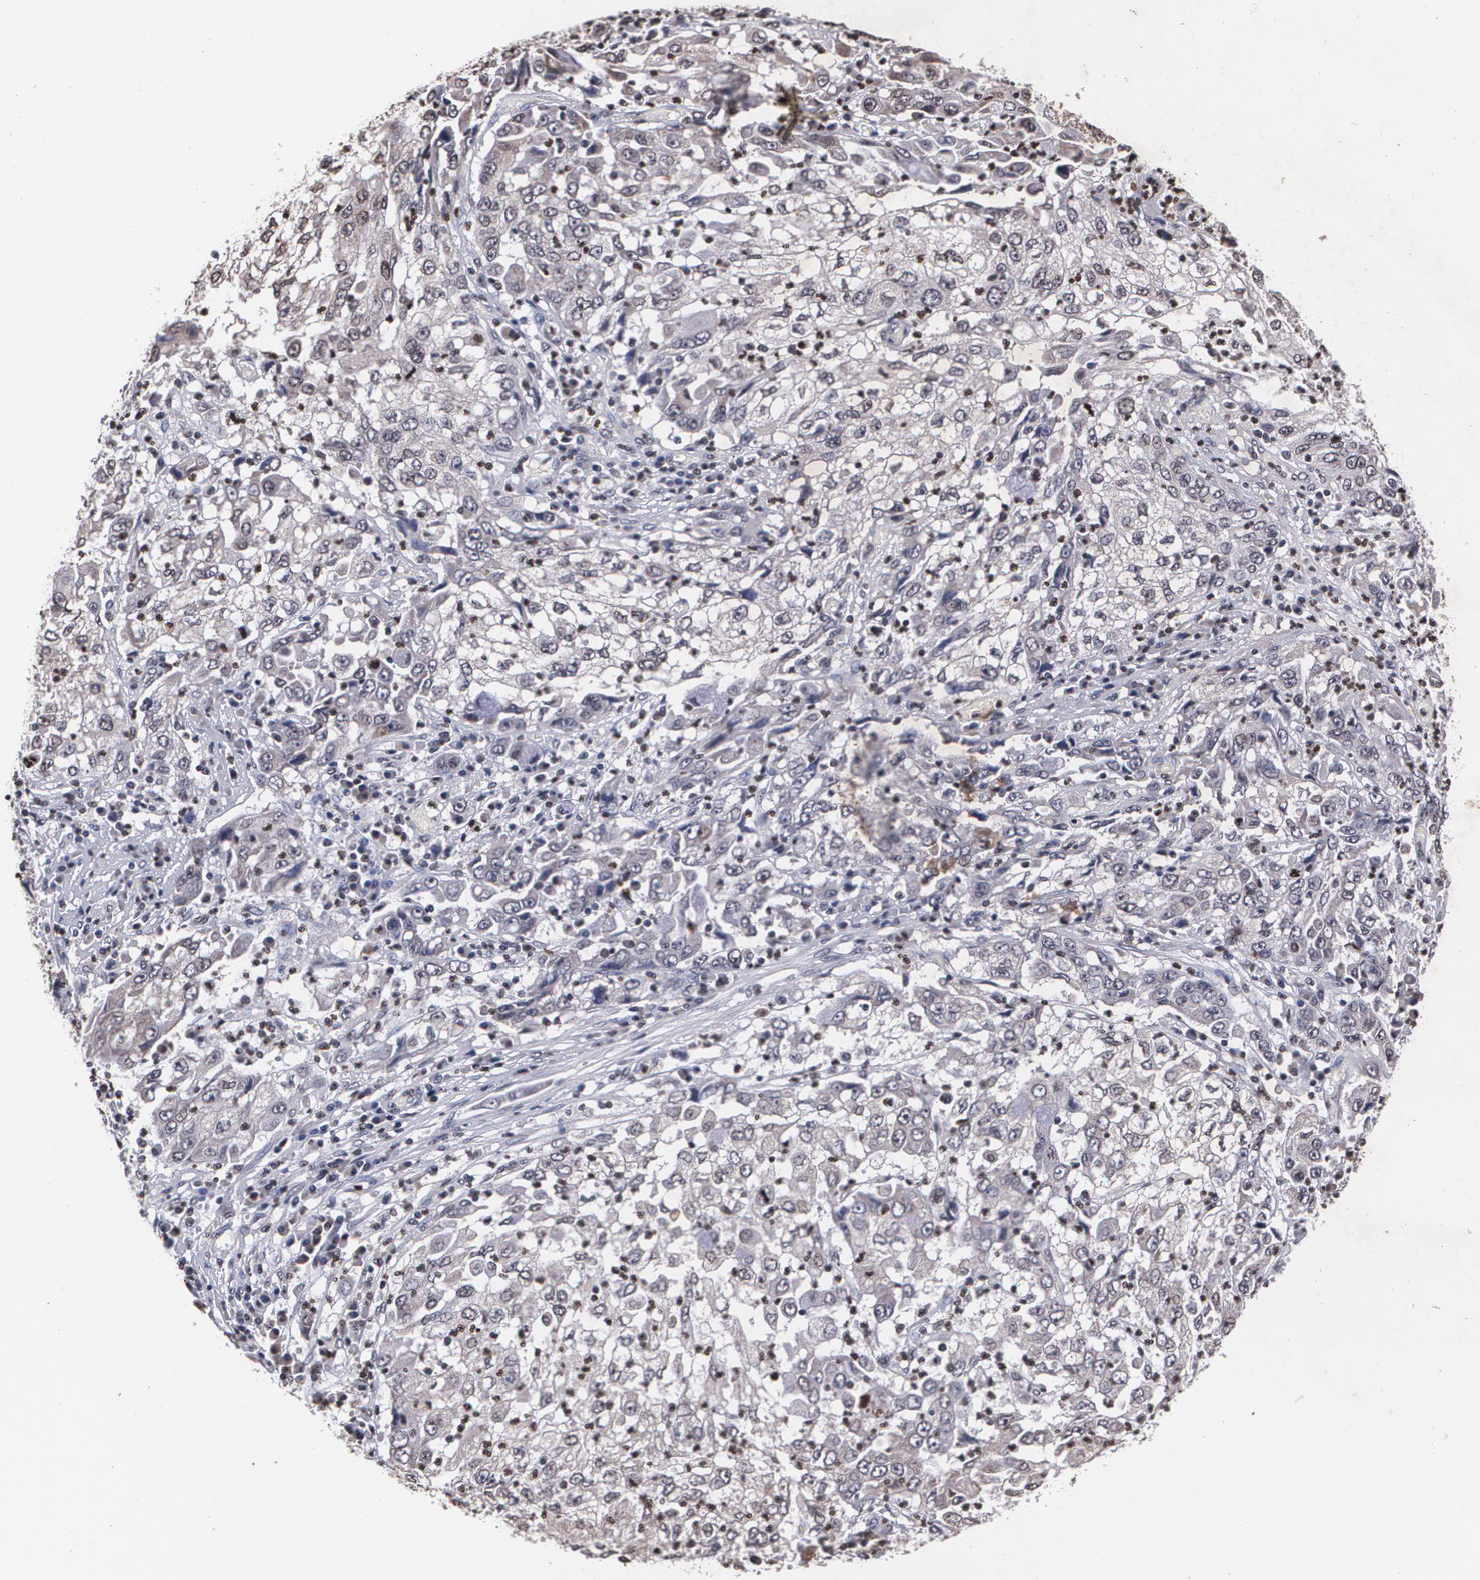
{"staining": {"intensity": "negative", "quantity": "none", "location": "none"}, "tissue": "cervical cancer", "cell_type": "Tumor cells", "image_type": "cancer", "snomed": [{"axis": "morphology", "description": "Squamous cell carcinoma, NOS"}, {"axis": "topography", "description": "Cervix"}], "caption": "Immunohistochemical staining of cervical cancer (squamous cell carcinoma) exhibits no significant staining in tumor cells.", "gene": "MVP", "patient": {"sex": "female", "age": 36}}